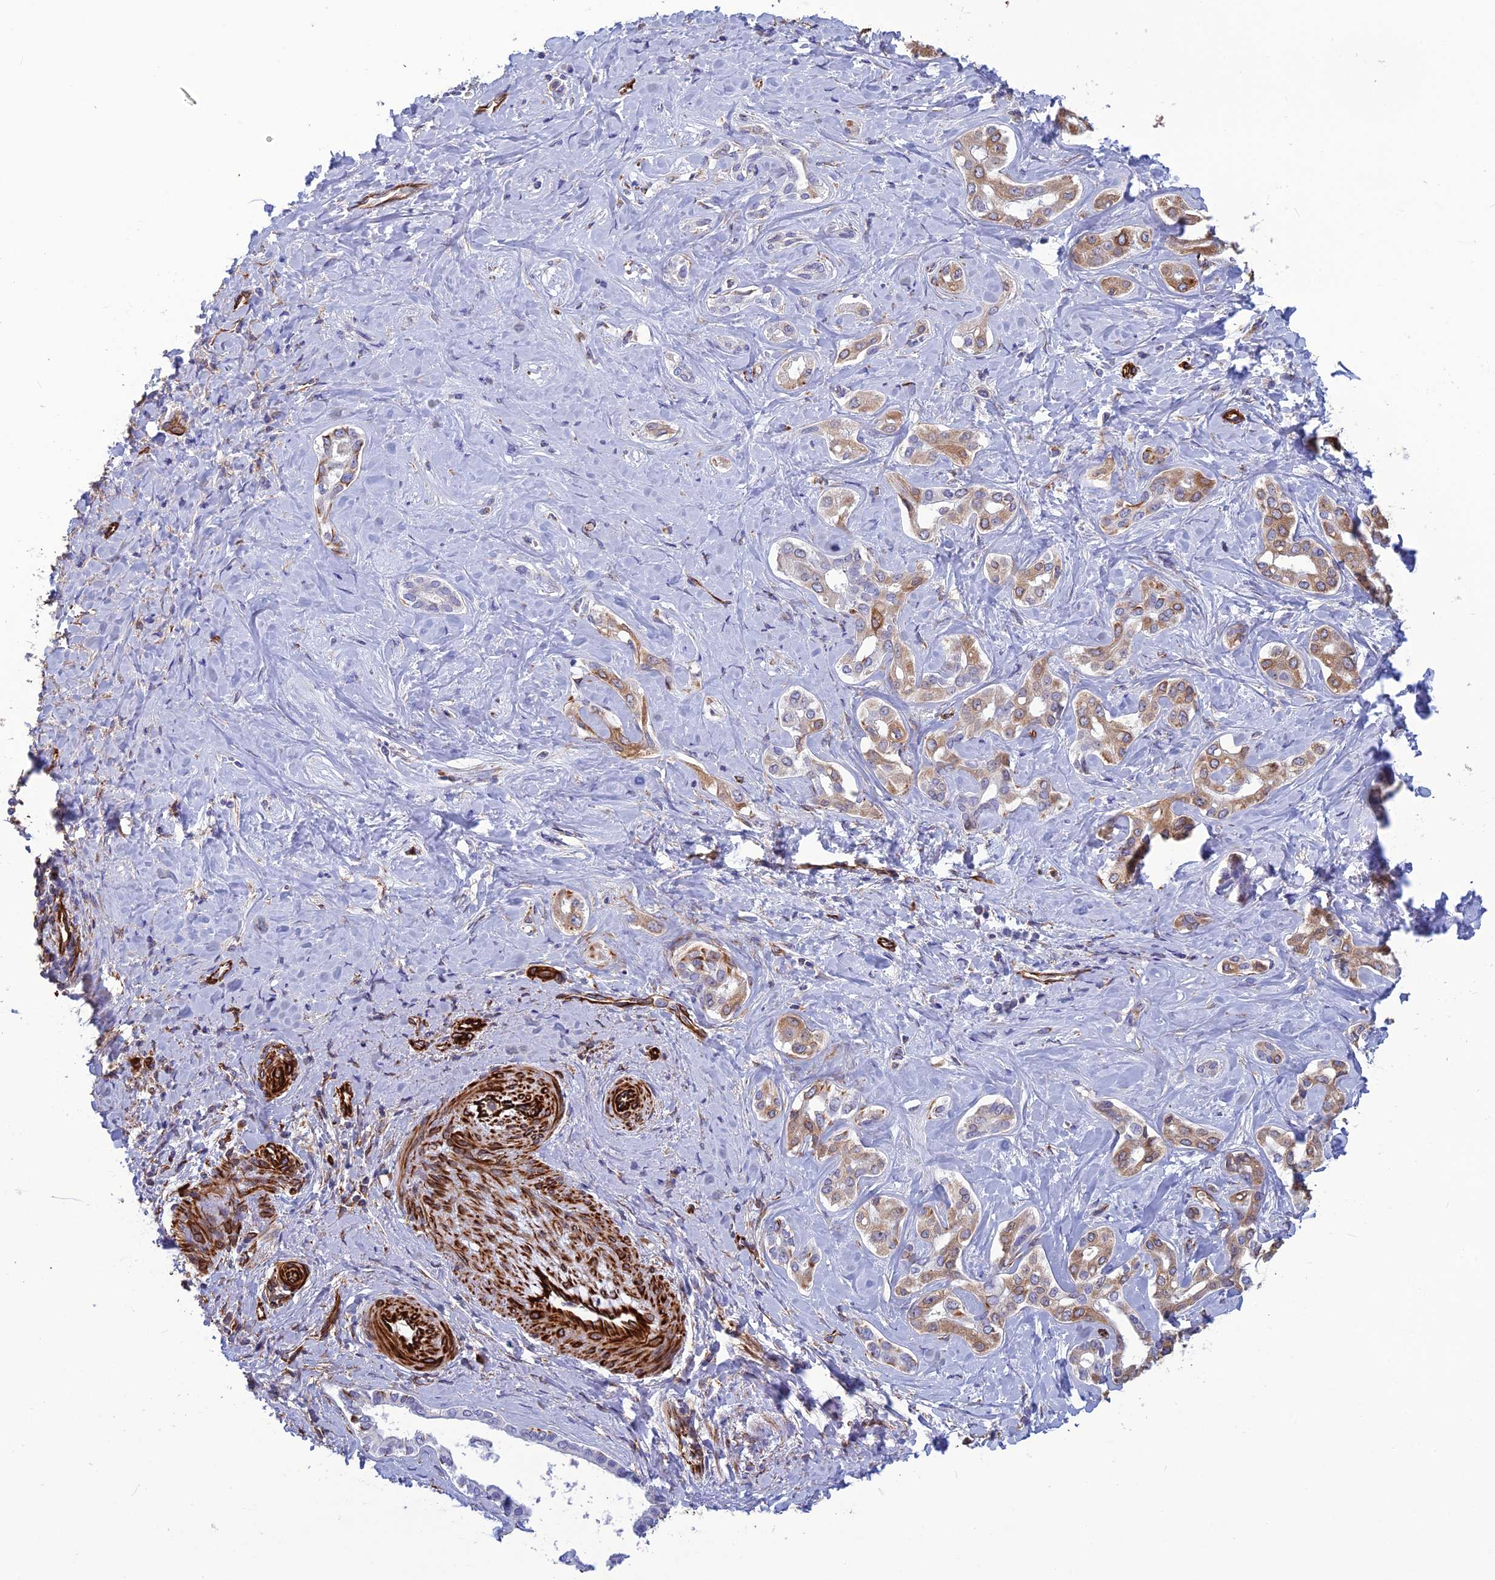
{"staining": {"intensity": "weak", "quantity": ">75%", "location": "cytoplasmic/membranous"}, "tissue": "liver cancer", "cell_type": "Tumor cells", "image_type": "cancer", "snomed": [{"axis": "morphology", "description": "Cholangiocarcinoma"}, {"axis": "topography", "description": "Liver"}], "caption": "An immunohistochemistry (IHC) histopathology image of tumor tissue is shown. Protein staining in brown highlights weak cytoplasmic/membranous positivity in liver cancer within tumor cells. (DAB IHC with brightfield microscopy, high magnification).", "gene": "FBXL20", "patient": {"sex": "female", "age": 77}}